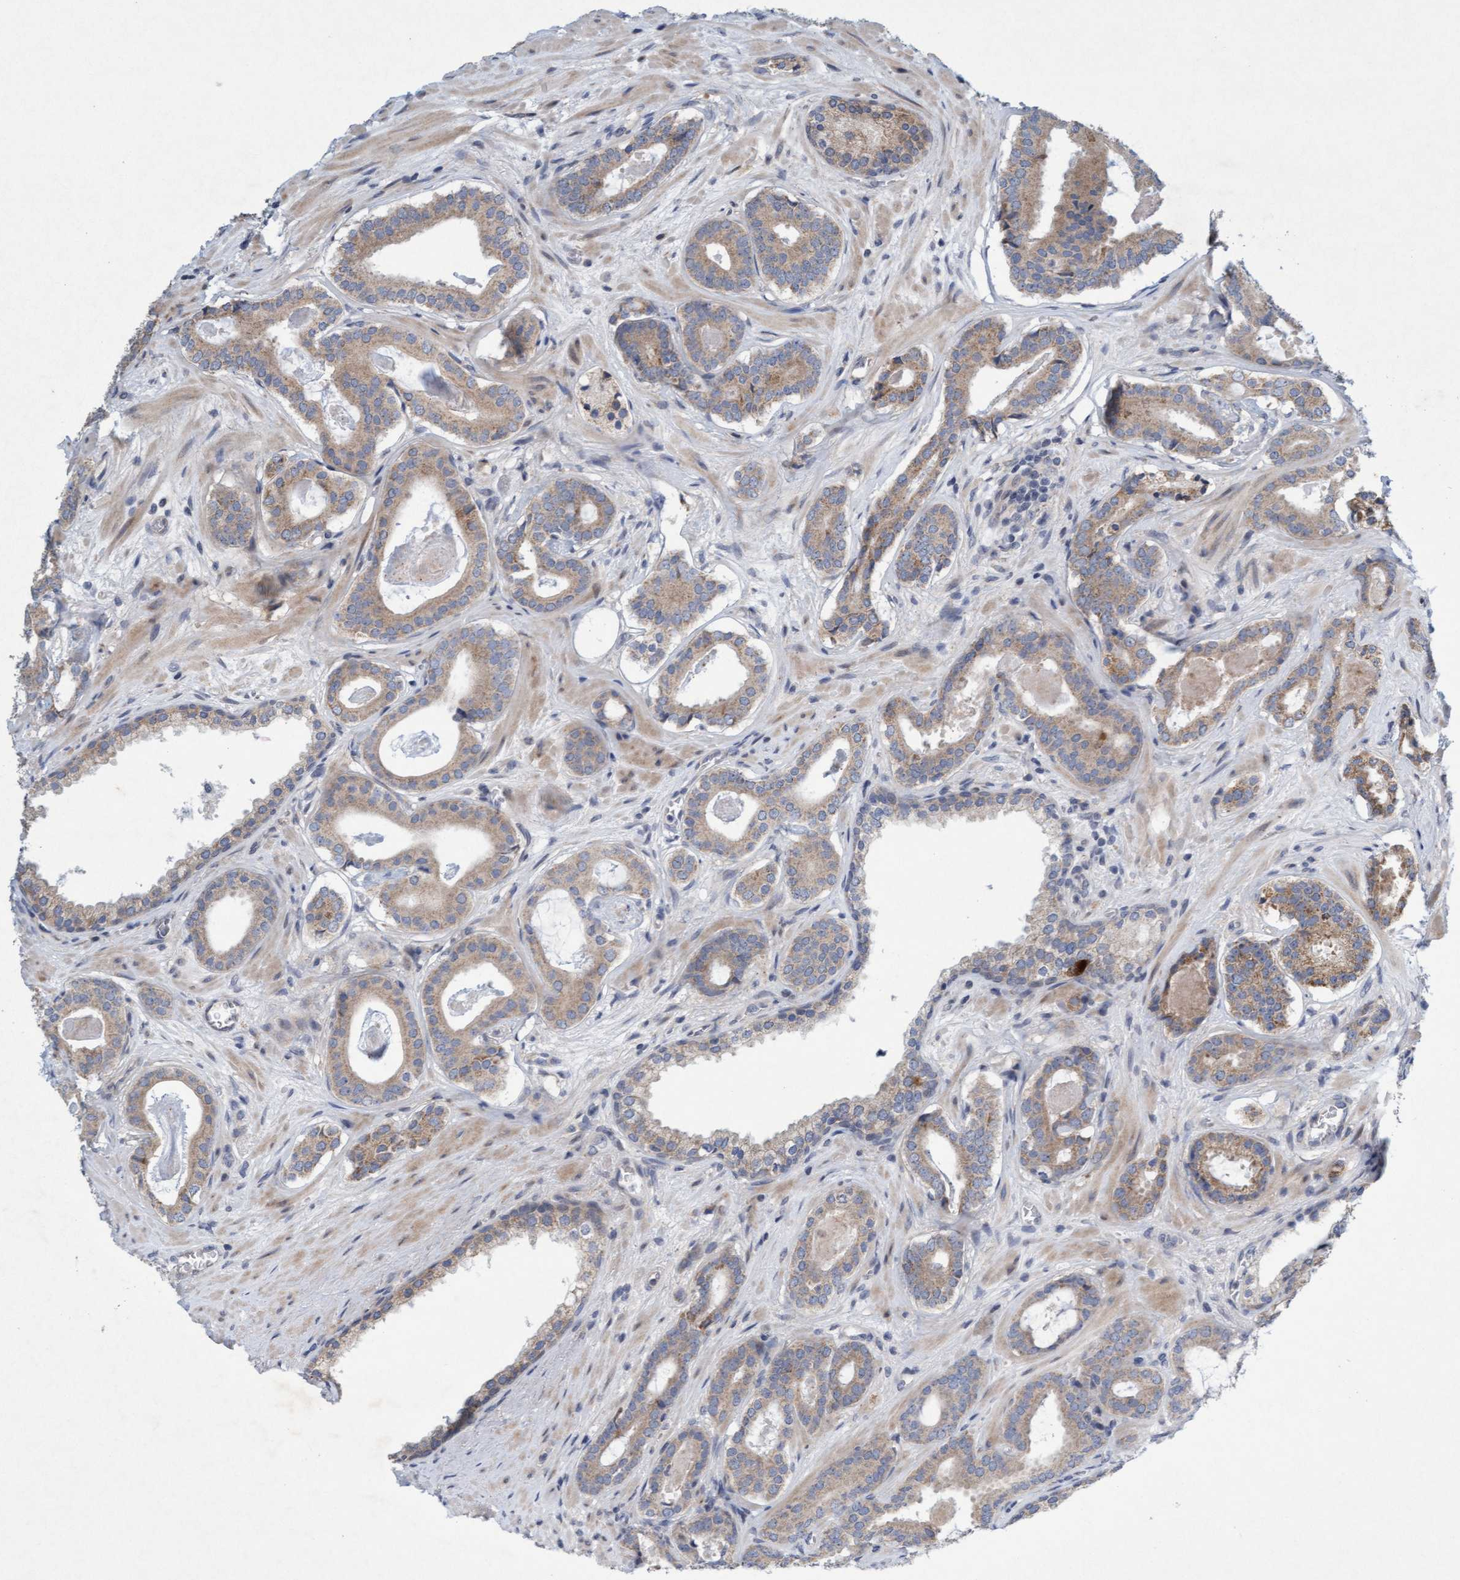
{"staining": {"intensity": "weak", "quantity": ">75%", "location": "cytoplasmic/membranous"}, "tissue": "prostate cancer", "cell_type": "Tumor cells", "image_type": "cancer", "snomed": [{"axis": "morphology", "description": "Adenocarcinoma, High grade"}, {"axis": "topography", "description": "Prostate"}], "caption": "Immunohistochemical staining of prostate cancer demonstrates low levels of weak cytoplasmic/membranous expression in about >75% of tumor cells. The protein of interest is shown in brown color, while the nuclei are stained blue.", "gene": "DDHD2", "patient": {"sex": "male", "age": 60}}